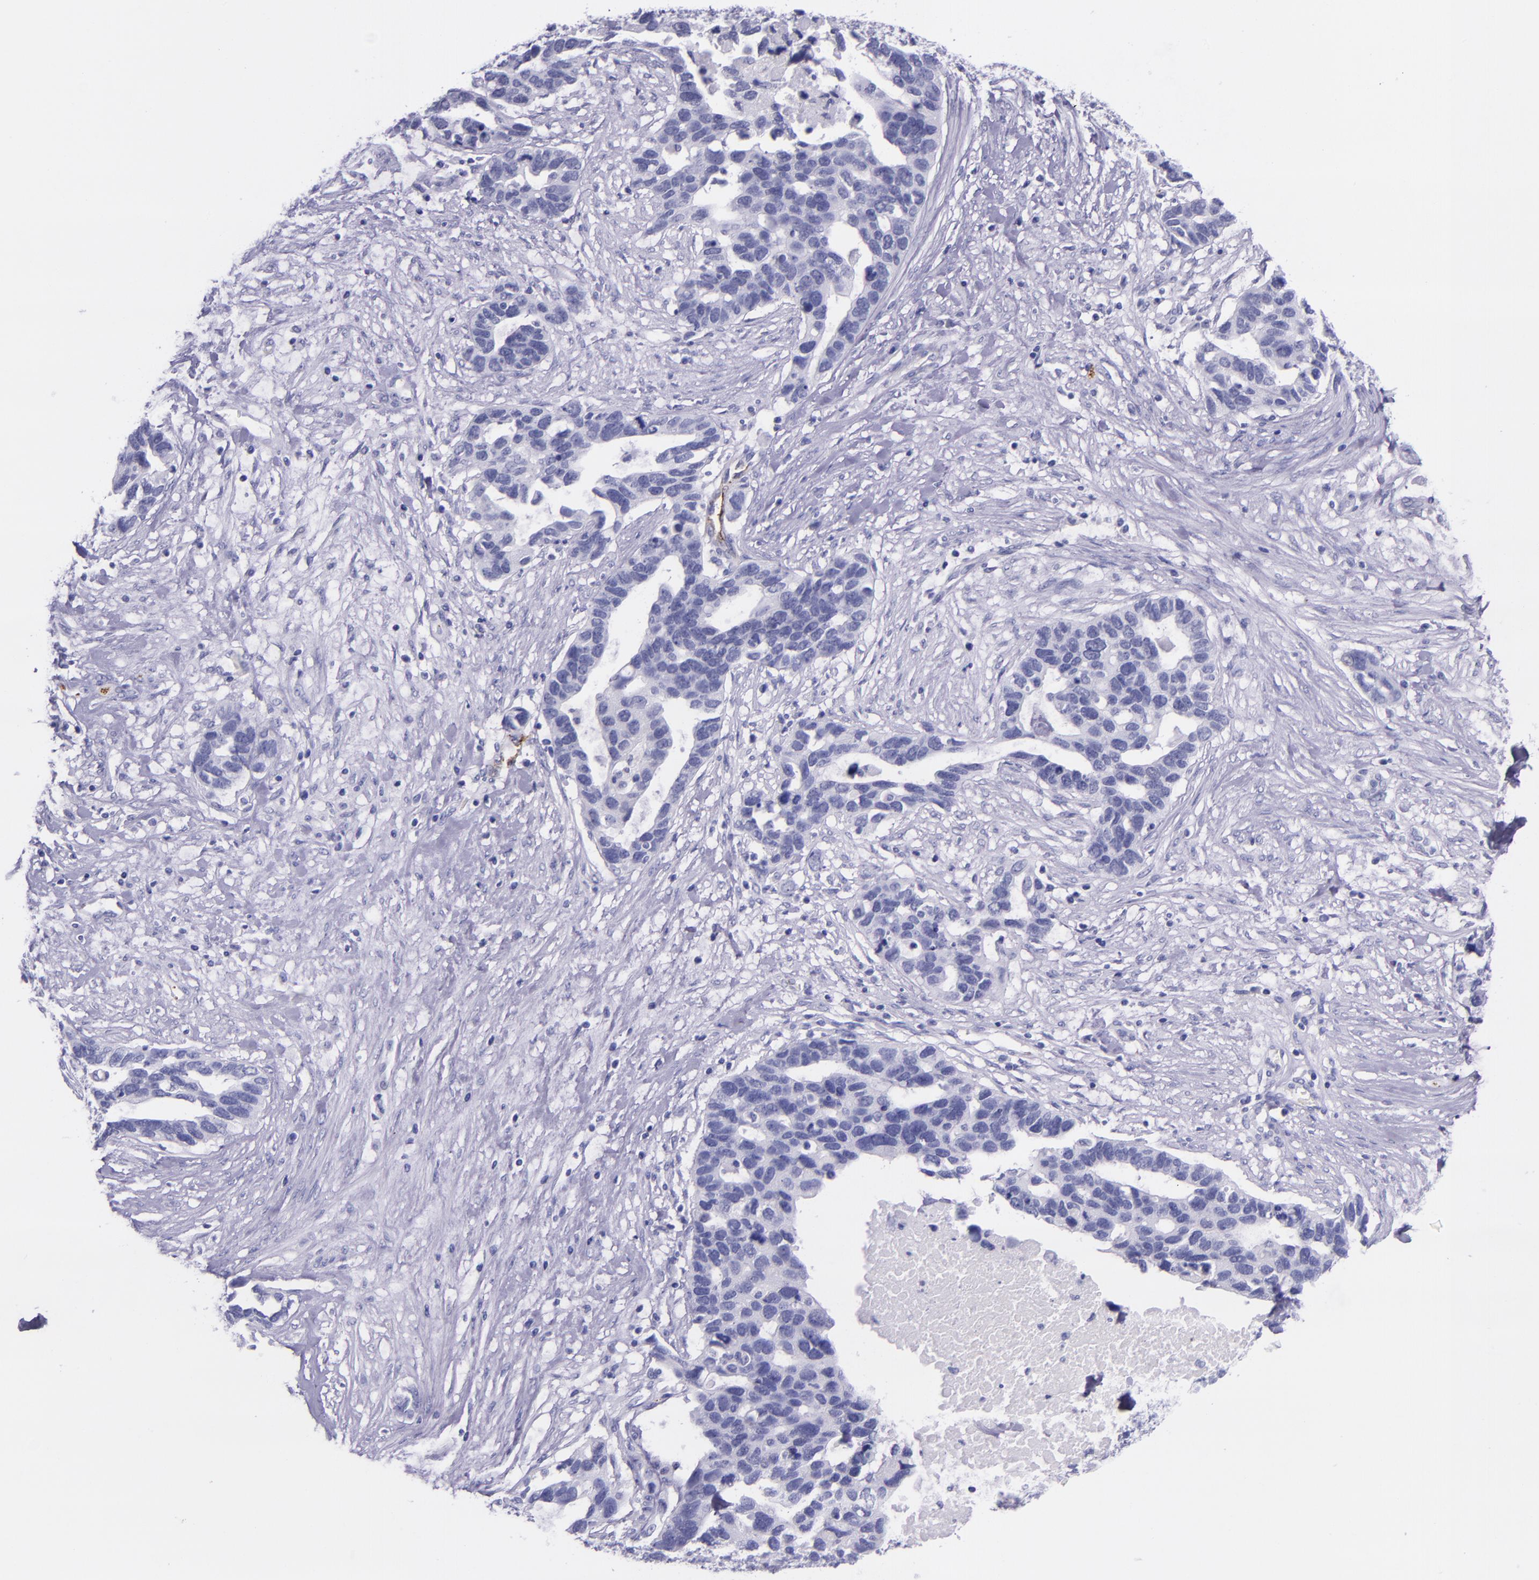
{"staining": {"intensity": "negative", "quantity": "none", "location": "none"}, "tissue": "ovarian cancer", "cell_type": "Tumor cells", "image_type": "cancer", "snomed": [{"axis": "morphology", "description": "Cystadenocarcinoma, serous, NOS"}, {"axis": "topography", "description": "Ovary"}], "caption": "Ovarian cancer (serous cystadenocarcinoma) stained for a protein using IHC reveals no positivity tumor cells.", "gene": "SELE", "patient": {"sex": "female", "age": 54}}